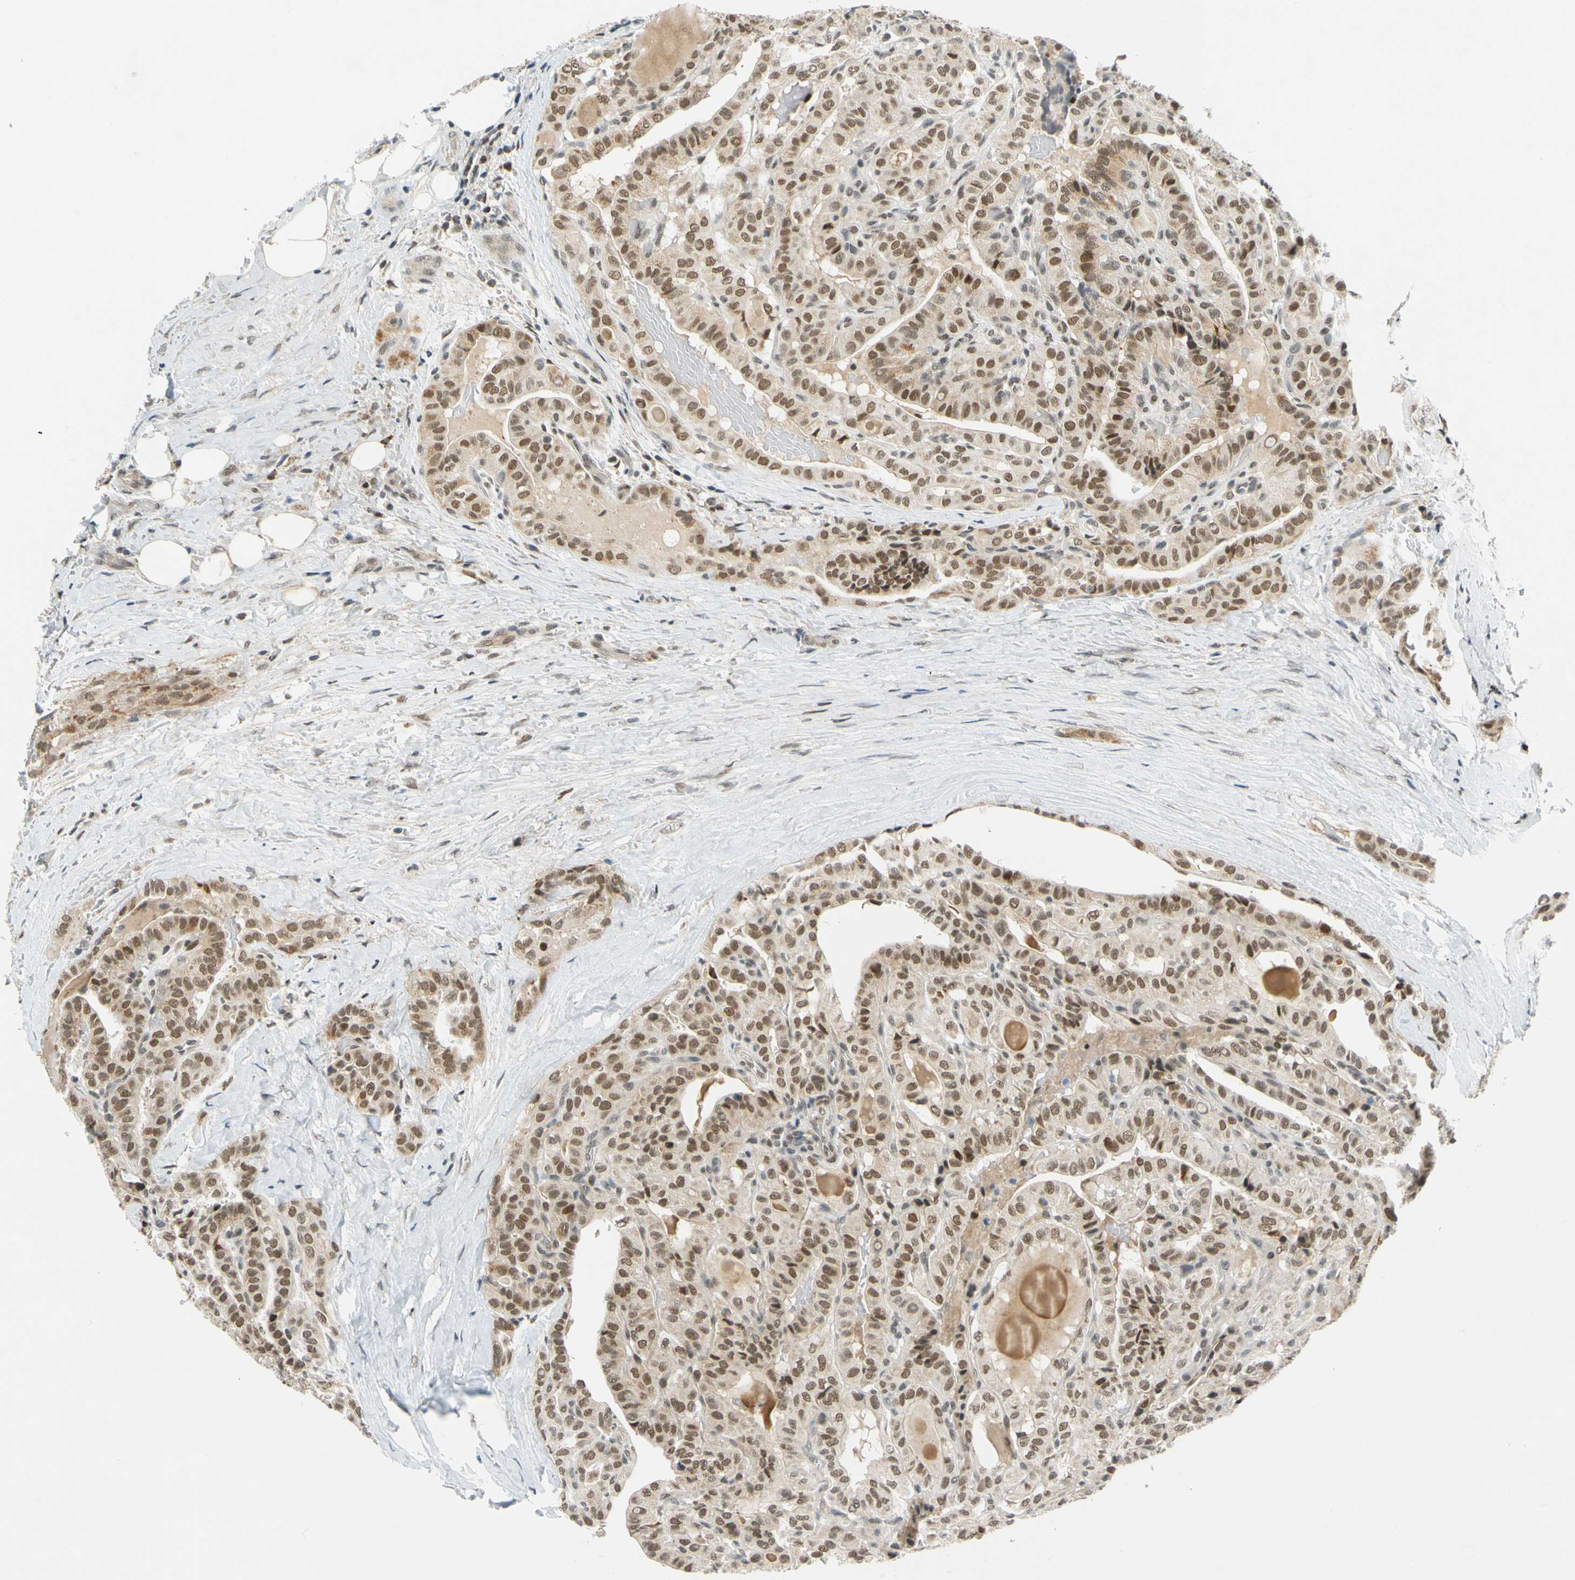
{"staining": {"intensity": "moderate", "quantity": ">75%", "location": "cytoplasmic/membranous,nuclear"}, "tissue": "thyroid cancer", "cell_type": "Tumor cells", "image_type": "cancer", "snomed": [{"axis": "morphology", "description": "Papillary adenocarcinoma, NOS"}, {"axis": "topography", "description": "Thyroid gland"}], "caption": "The image shows immunohistochemical staining of thyroid papillary adenocarcinoma. There is moderate cytoplasmic/membranous and nuclear positivity is present in about >75% of tumor cells. The protein is stained brown, and the nuclei are stained in blue (DAB IHC with brightfield microscopy, high magnification).", "gene": "POGZ", "patient": {"sex": "male", "age": 77}}